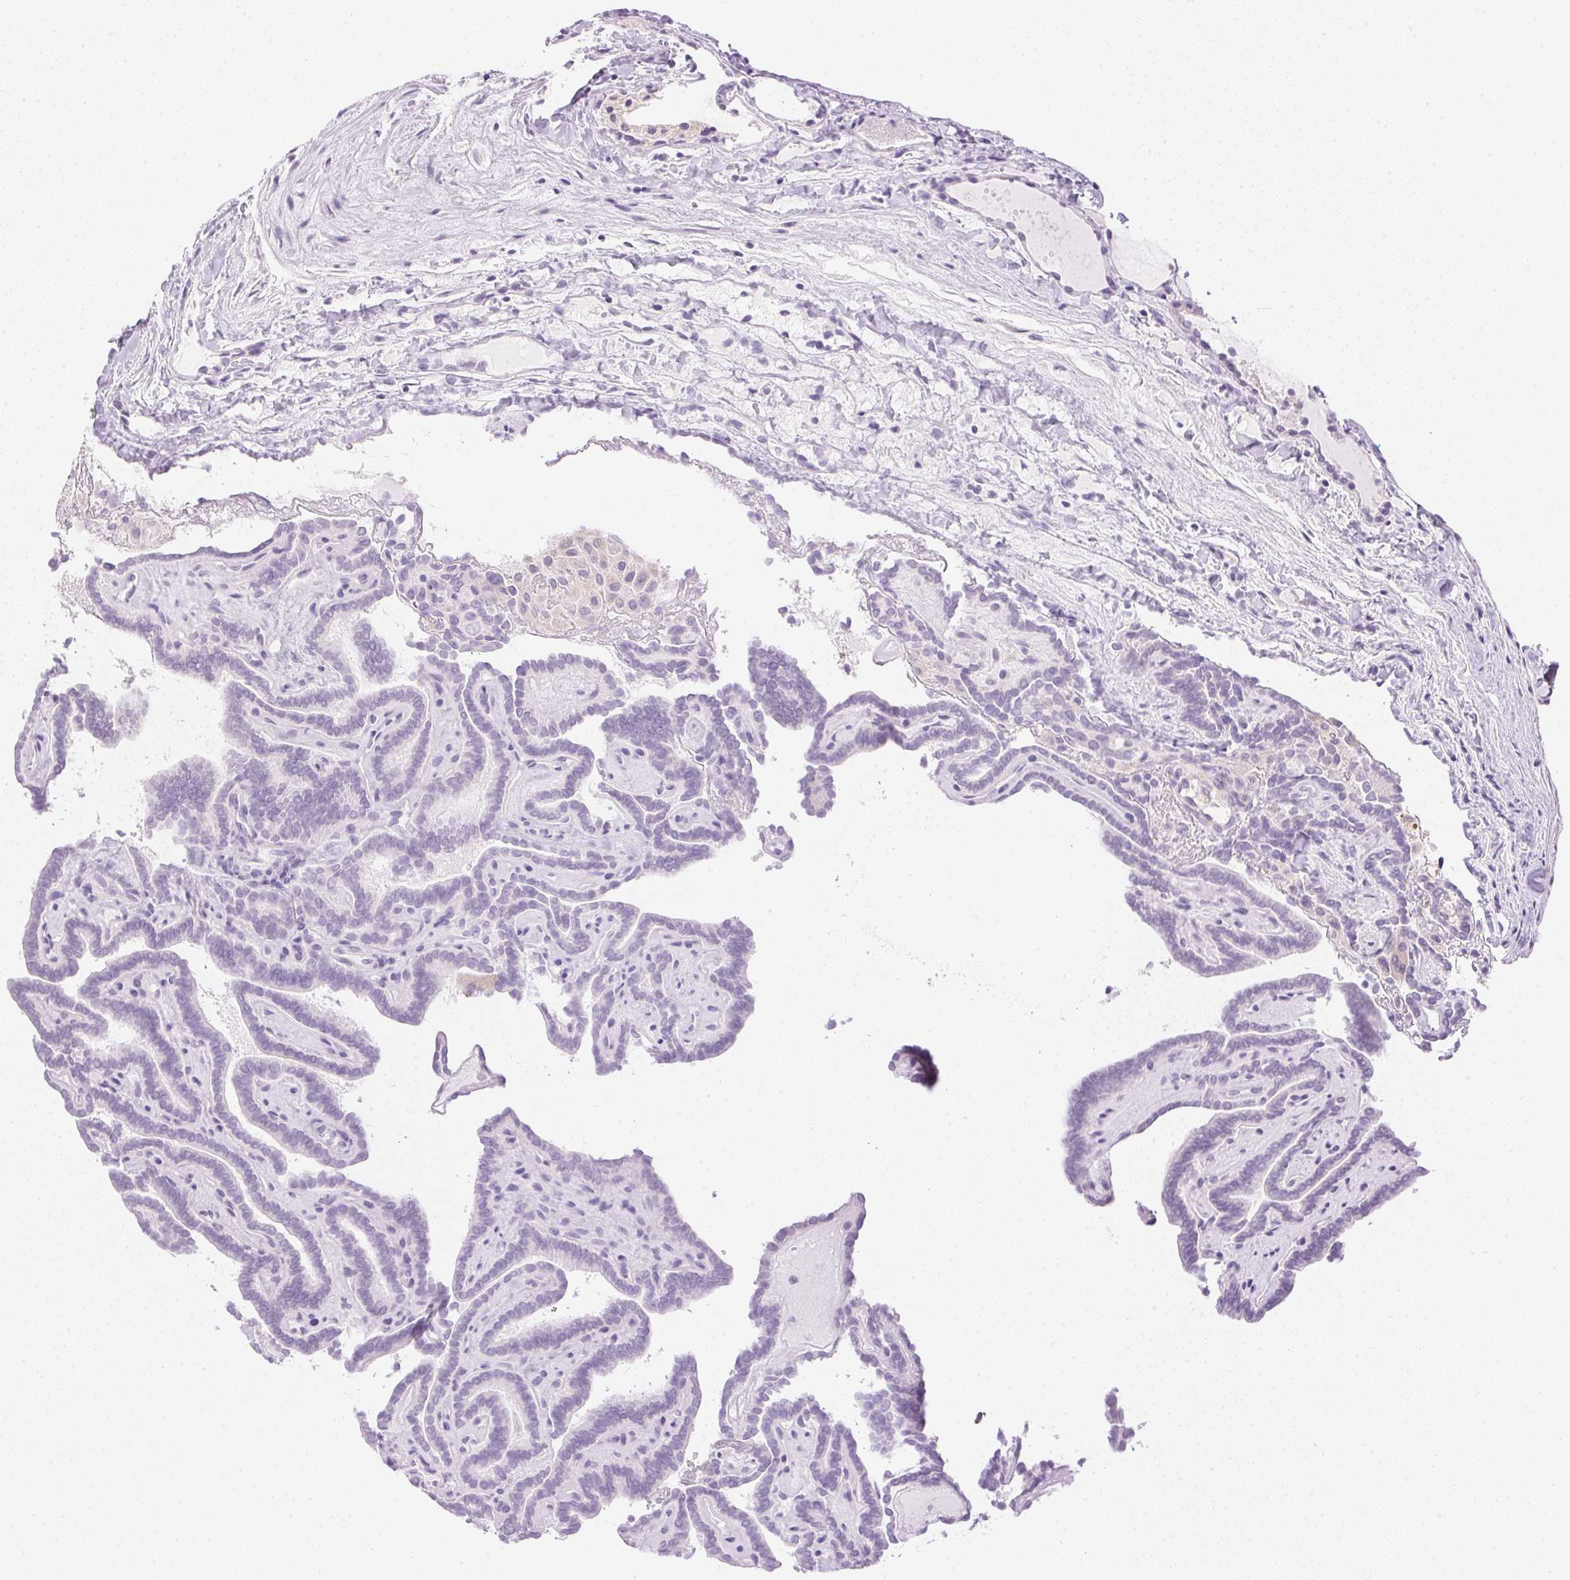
{"staining": {"intensity": "negative", "quantity": "none", "location": "none"}, "tissue": "thyroid cancer", "cell_type": "Tumor cells", "image_type": "cancer", "snomed": [{"axis": "morphology", "description": "Papillary adenocarcinoma, NOS"}, {"axis": "topography", "description": "Thyroid gland"}], "caption": "Tumor cells show no significant staining in papillary adenocarcinoma (thyroid). (DAB (3,3'-diaminobenzidine) IHC visualized using brightfield microscopy, high magnification).", "gene": "ATP6V1G3", "patient": {"sex": "female", "age": 21}}